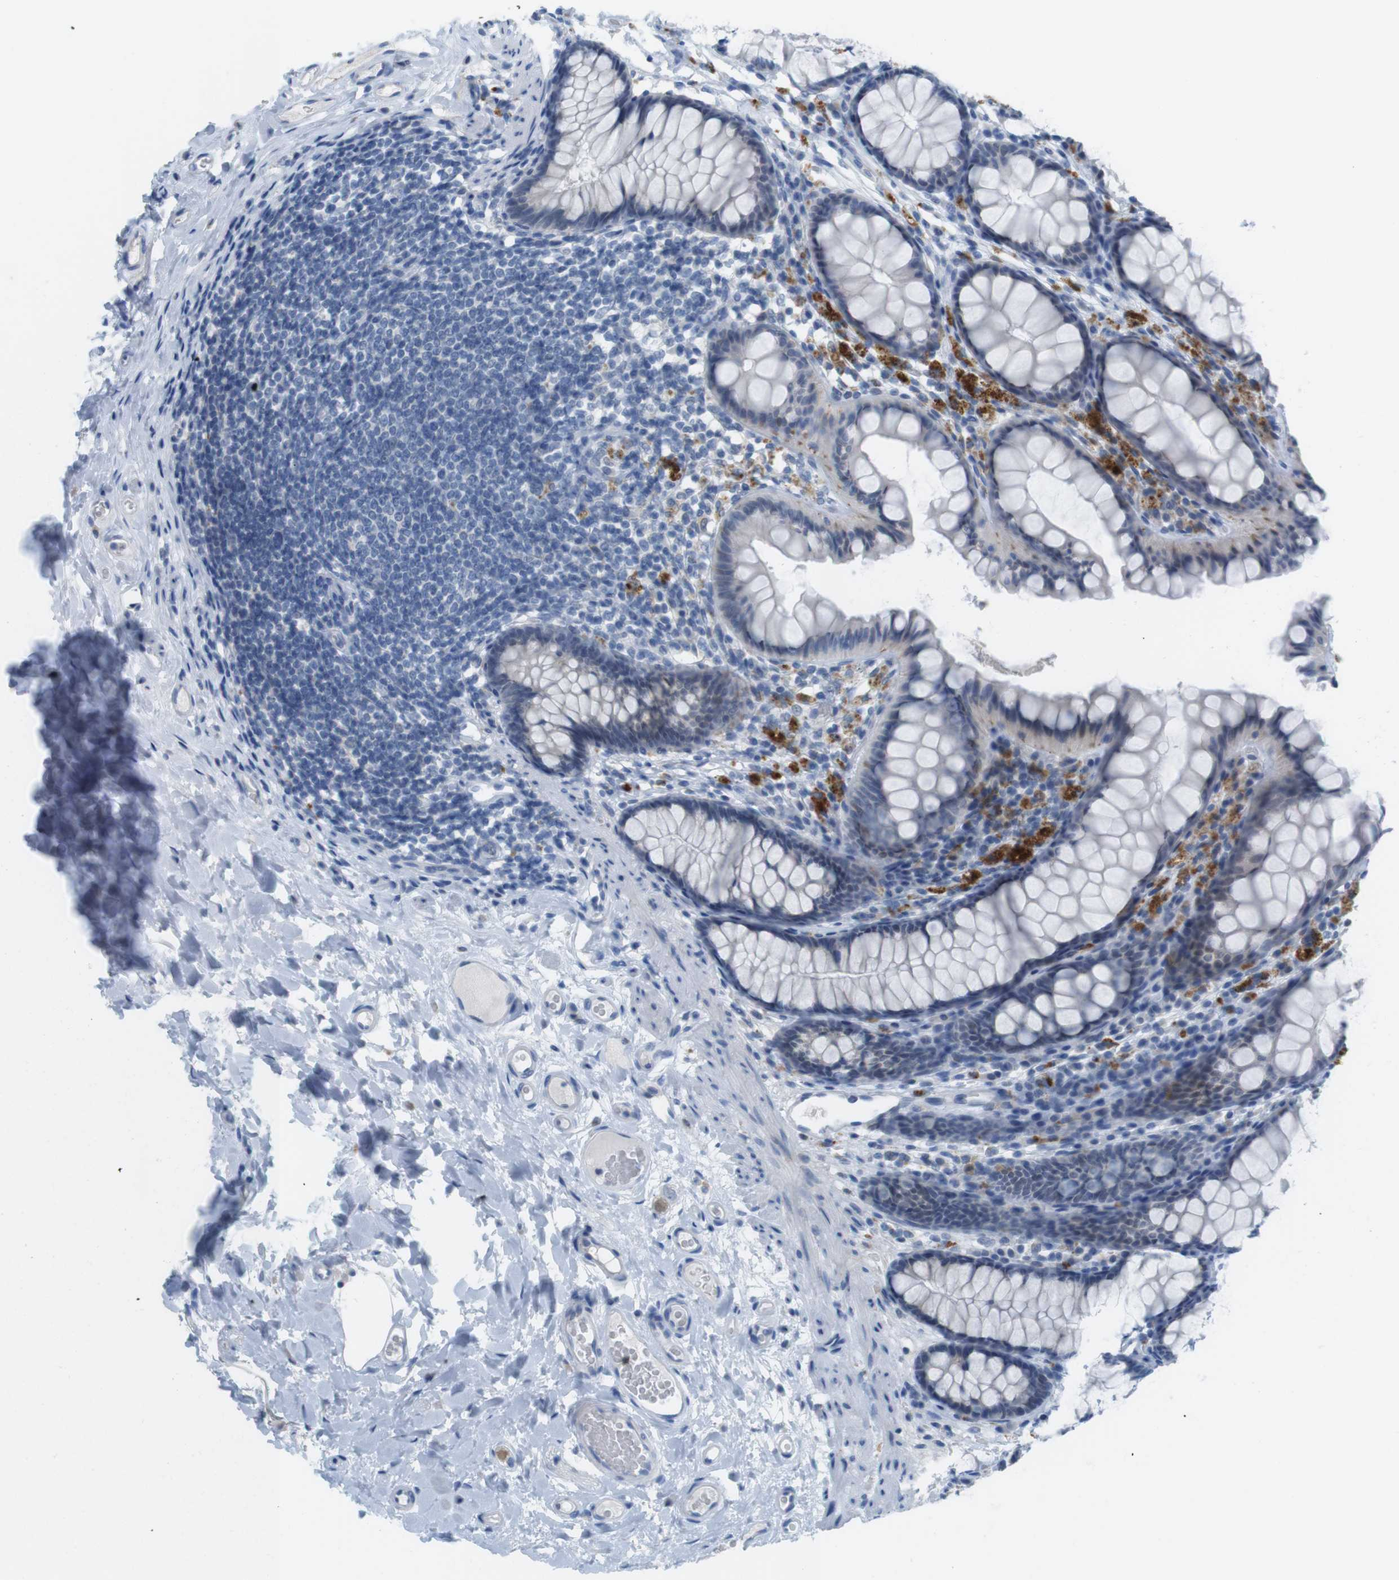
{"staining": {"intensity": "negative", "quantity": "none", "location": "none"}, "tissue": "colon", "cell_type": "Endothelial cells", "image_type": "normal", "snomed": [{"axis": "morphology", "description": "Normal tissue, NOS"}, {"axis": "topography", "description": "Colon"}], "caption": "A micrograph of human colon is negative for staining in endothelial cells. (DAB immunohistochemistry (IHC), high magnification).", "gene": "YIPF1", "patient": {"sex": "female", "age": 55}}